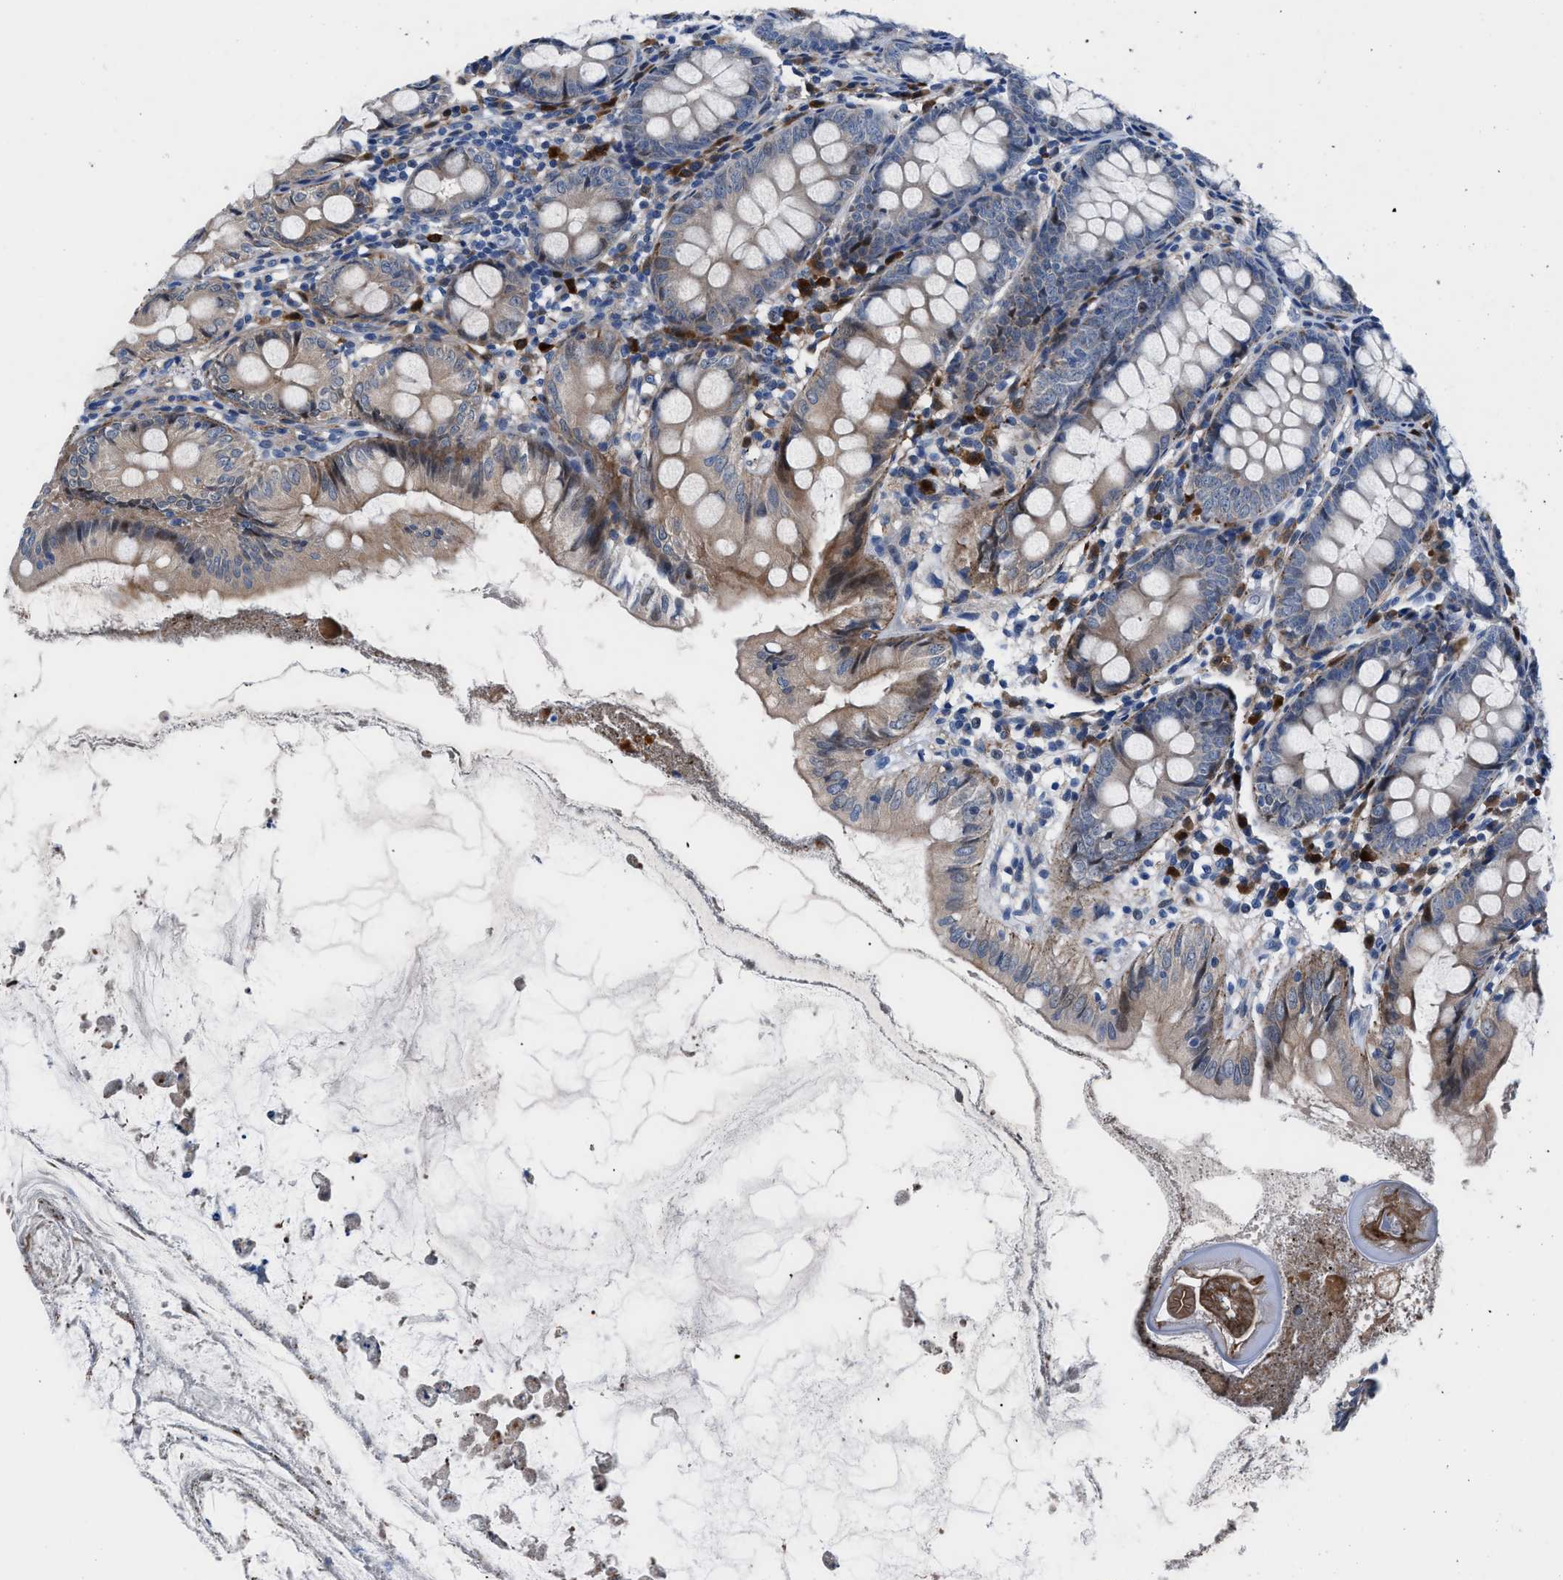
{"staining": {"intensity": "moderate", "quantity": ">75%", "location": "cytoplasmic/membranous"}, "tissue": "appendix", "cell_type": "Glandular cells", "image_type": "normal", "snomed": [{"axis": "morphology", "description": "Normal tissue, NOS"}, {"axis": "topography", "description": "Appendix"}], "caption": "This micrograph shows IHC staining of benign appendix, with medium moderate cytoplasmic/membranous expression in about >75% of glandular cells.", "gene": "UAP1", "patient": {"sex": "female", "age": 77}}